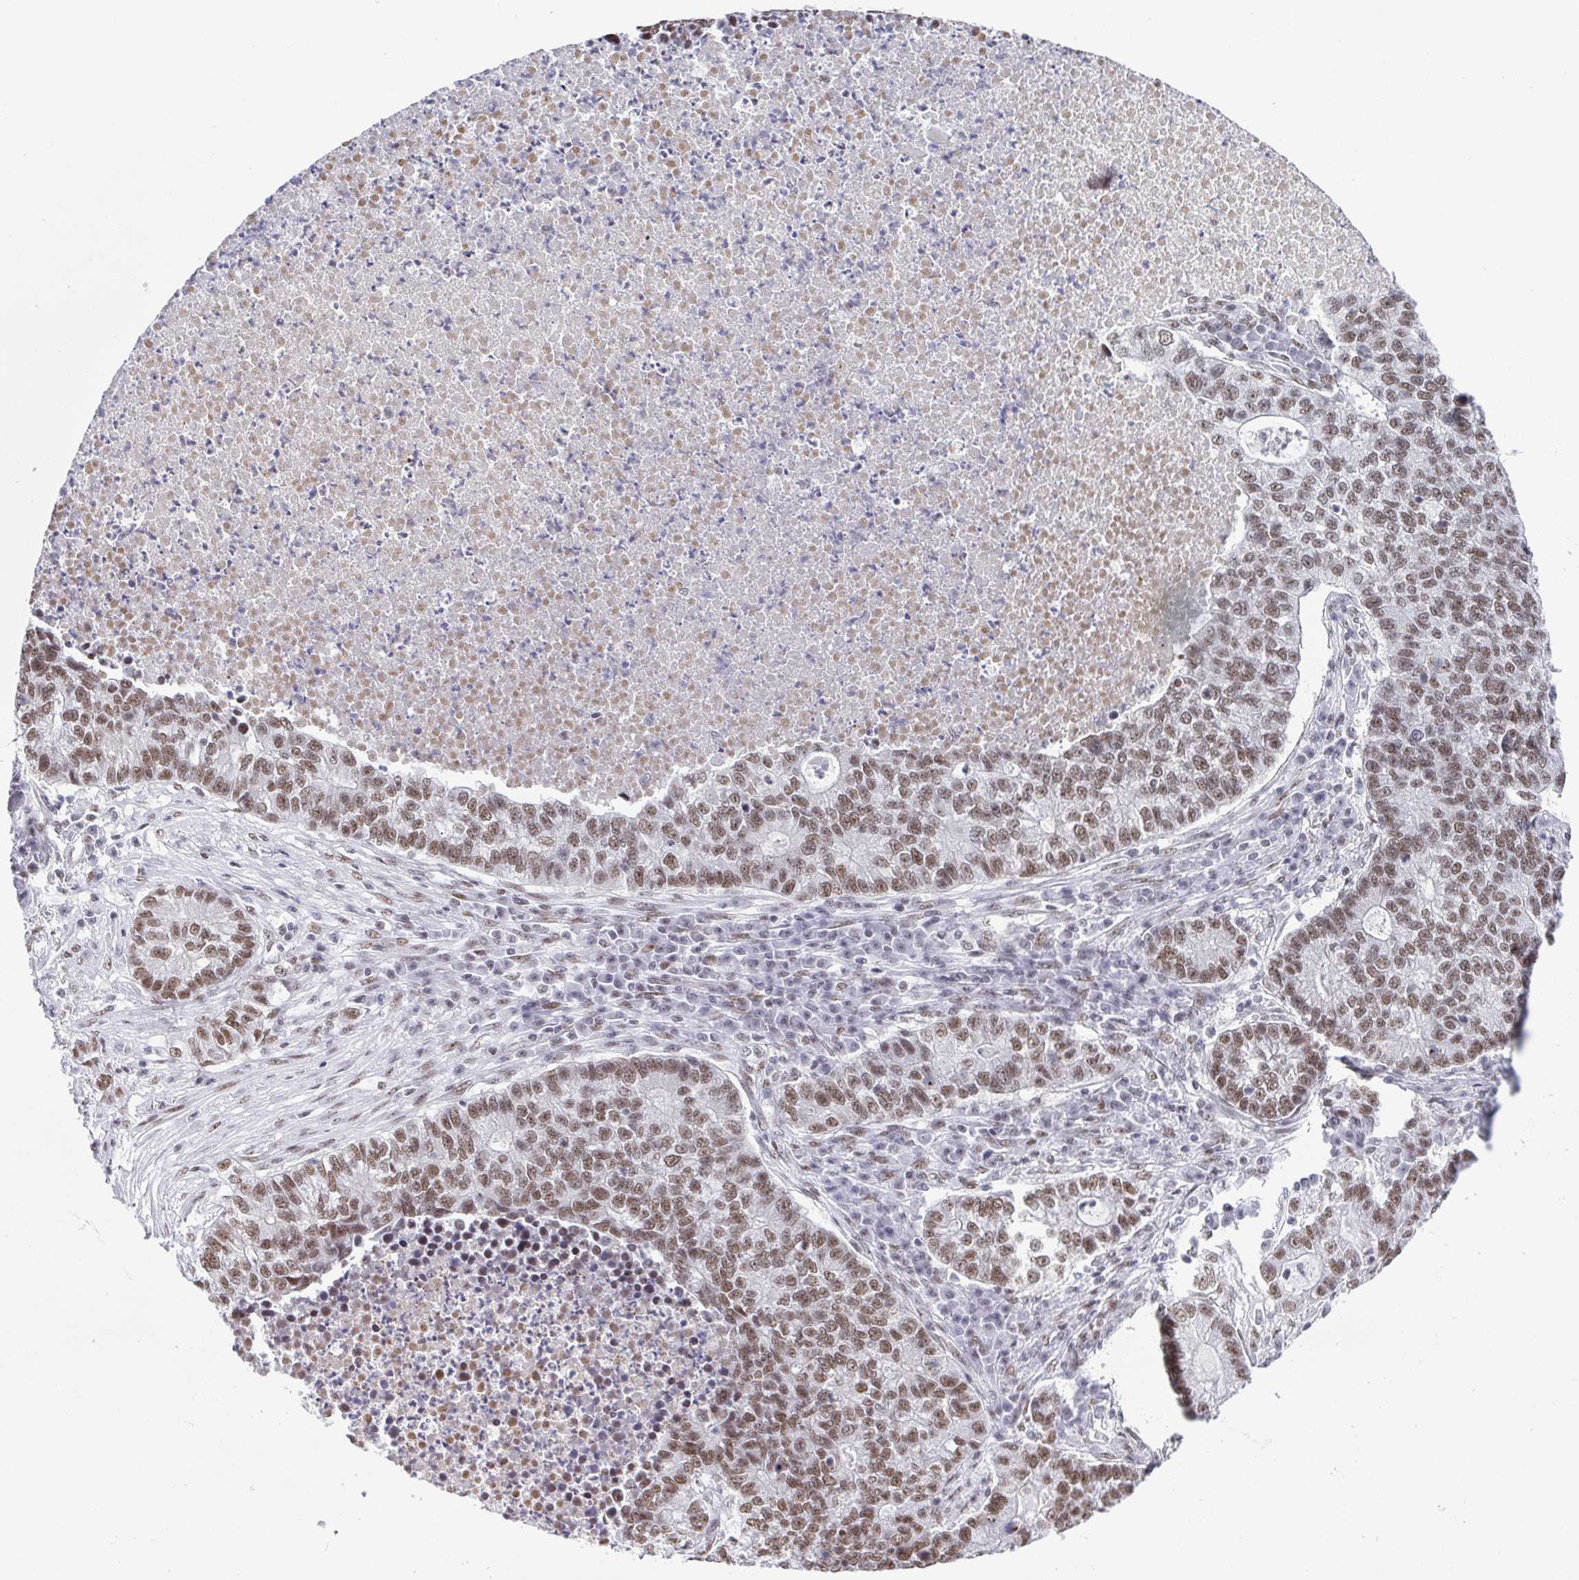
{"staining": {"intensity": "moderate", "quantity": ">75%", "location": "nuclear"}, "tissue": "lung cancer", "cell_type": "Tumor cells", "image_type": "cancer", "snomed": [{"axis": "morphology", "description": "Adenocarcinoma, NOS"}, {"axis": "topography", "description": "Lung"}], "caption": "Immunohistochemistry image of neoplastic tissue: lung adenocarcinoma stained using immunohistochemistry (IHC) reveals medium levels of moderate protein expression localized specifically in the nuclear of tumor cells, appearing as a nuclear brown color.", "gene": "SLC7A10", "patient": {"sex": "male", "age": 57}}